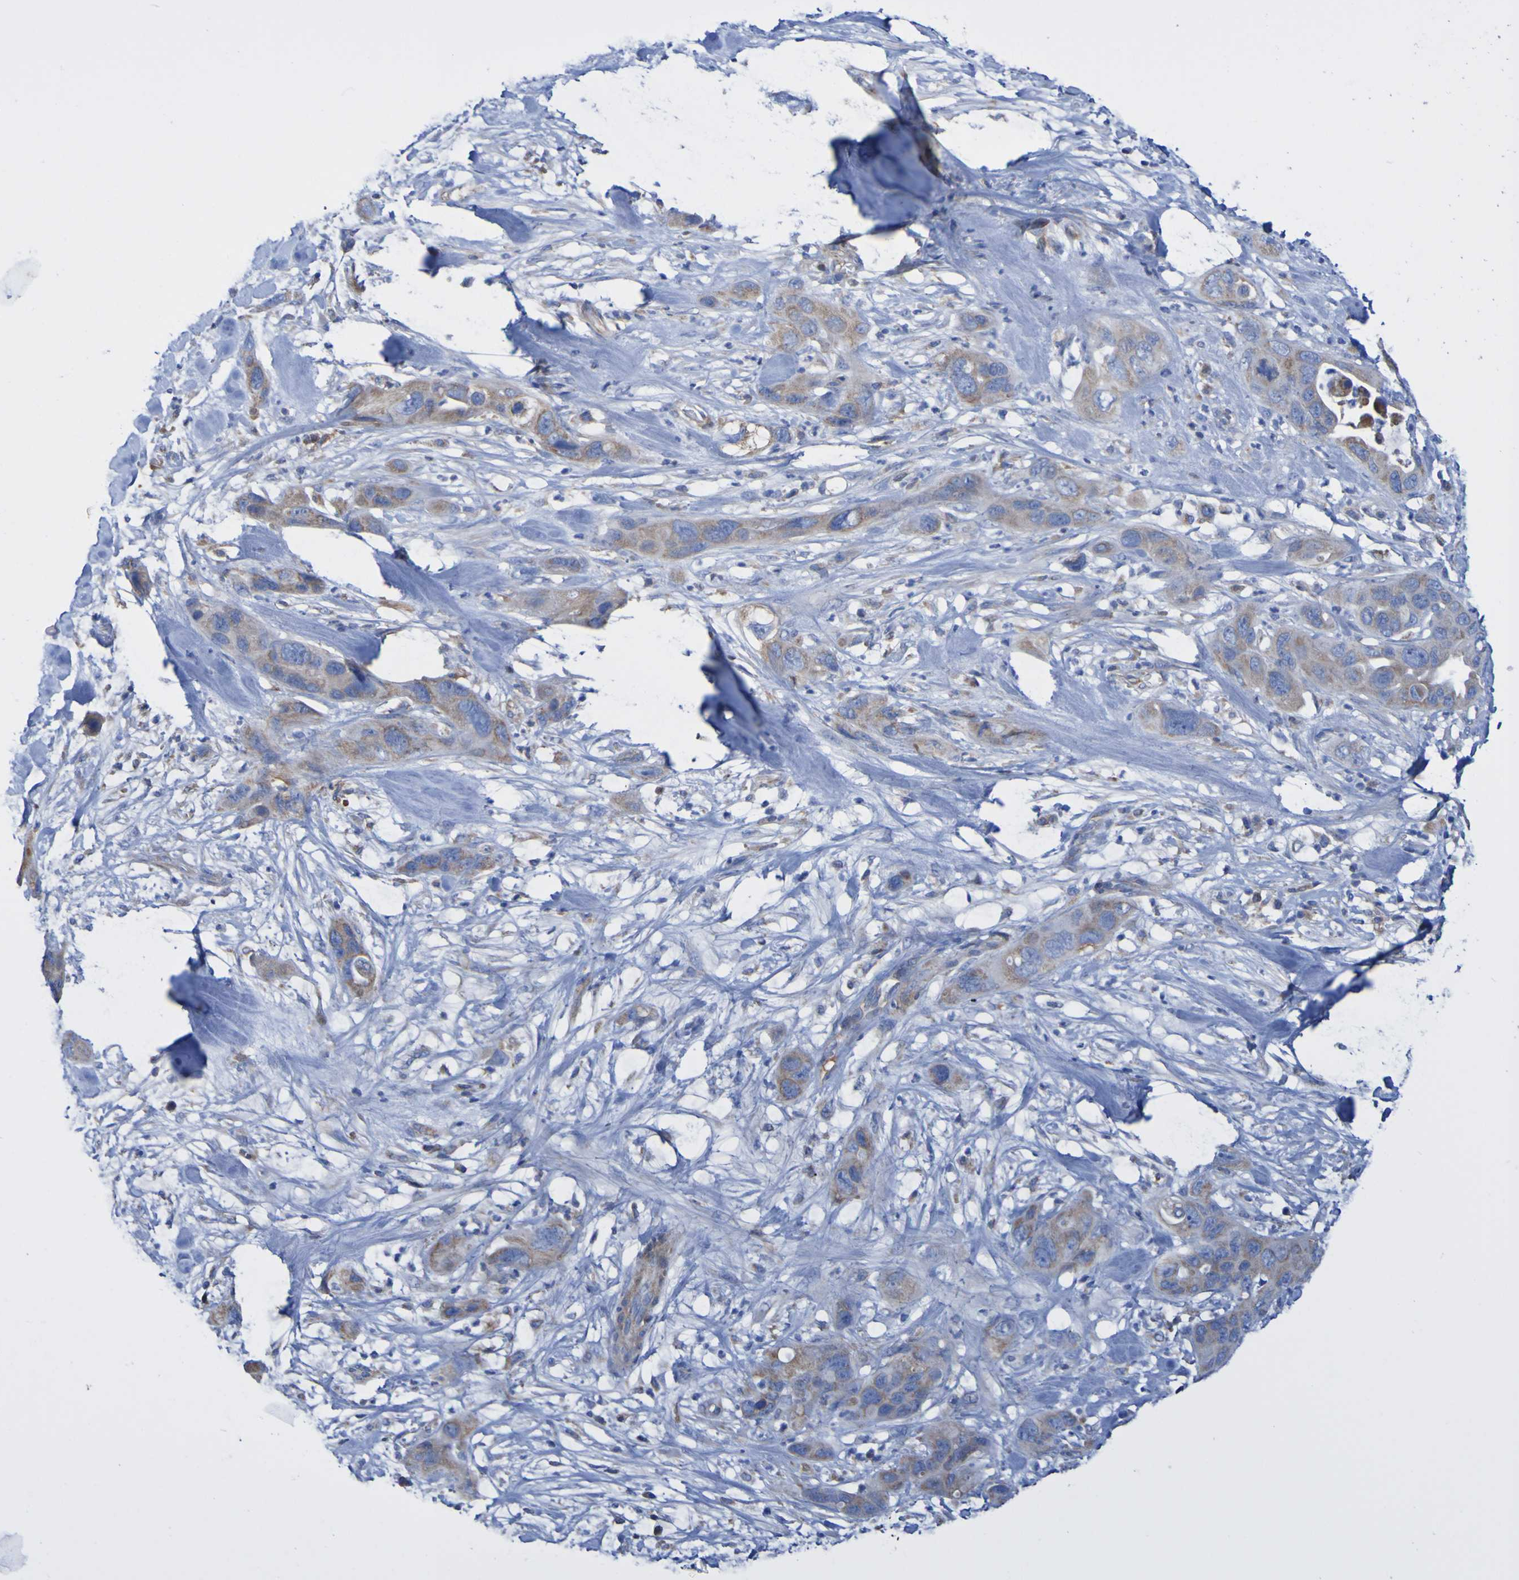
{"staining": {"intensity": "moderate", "quantity": ">75%", "location": "cytoplasmic/membranous"}, "tissue": "pancreatic cancer", "cell_type": "Tumor cells", "image_type": "cancer", "snomed": [{"axis": "morphology", "description": "Adenocarcinoma, NOS"}, {"axis": "topography", "description": "Pancreas"}], "caption": "Moderate cytoplasmic/membranous expression is seen in approximately >75% of tumor cells in adenocarcinoma (pancreatic).", "gene": "CNTN2", "patient": {"sex": "female", "age": 71}}